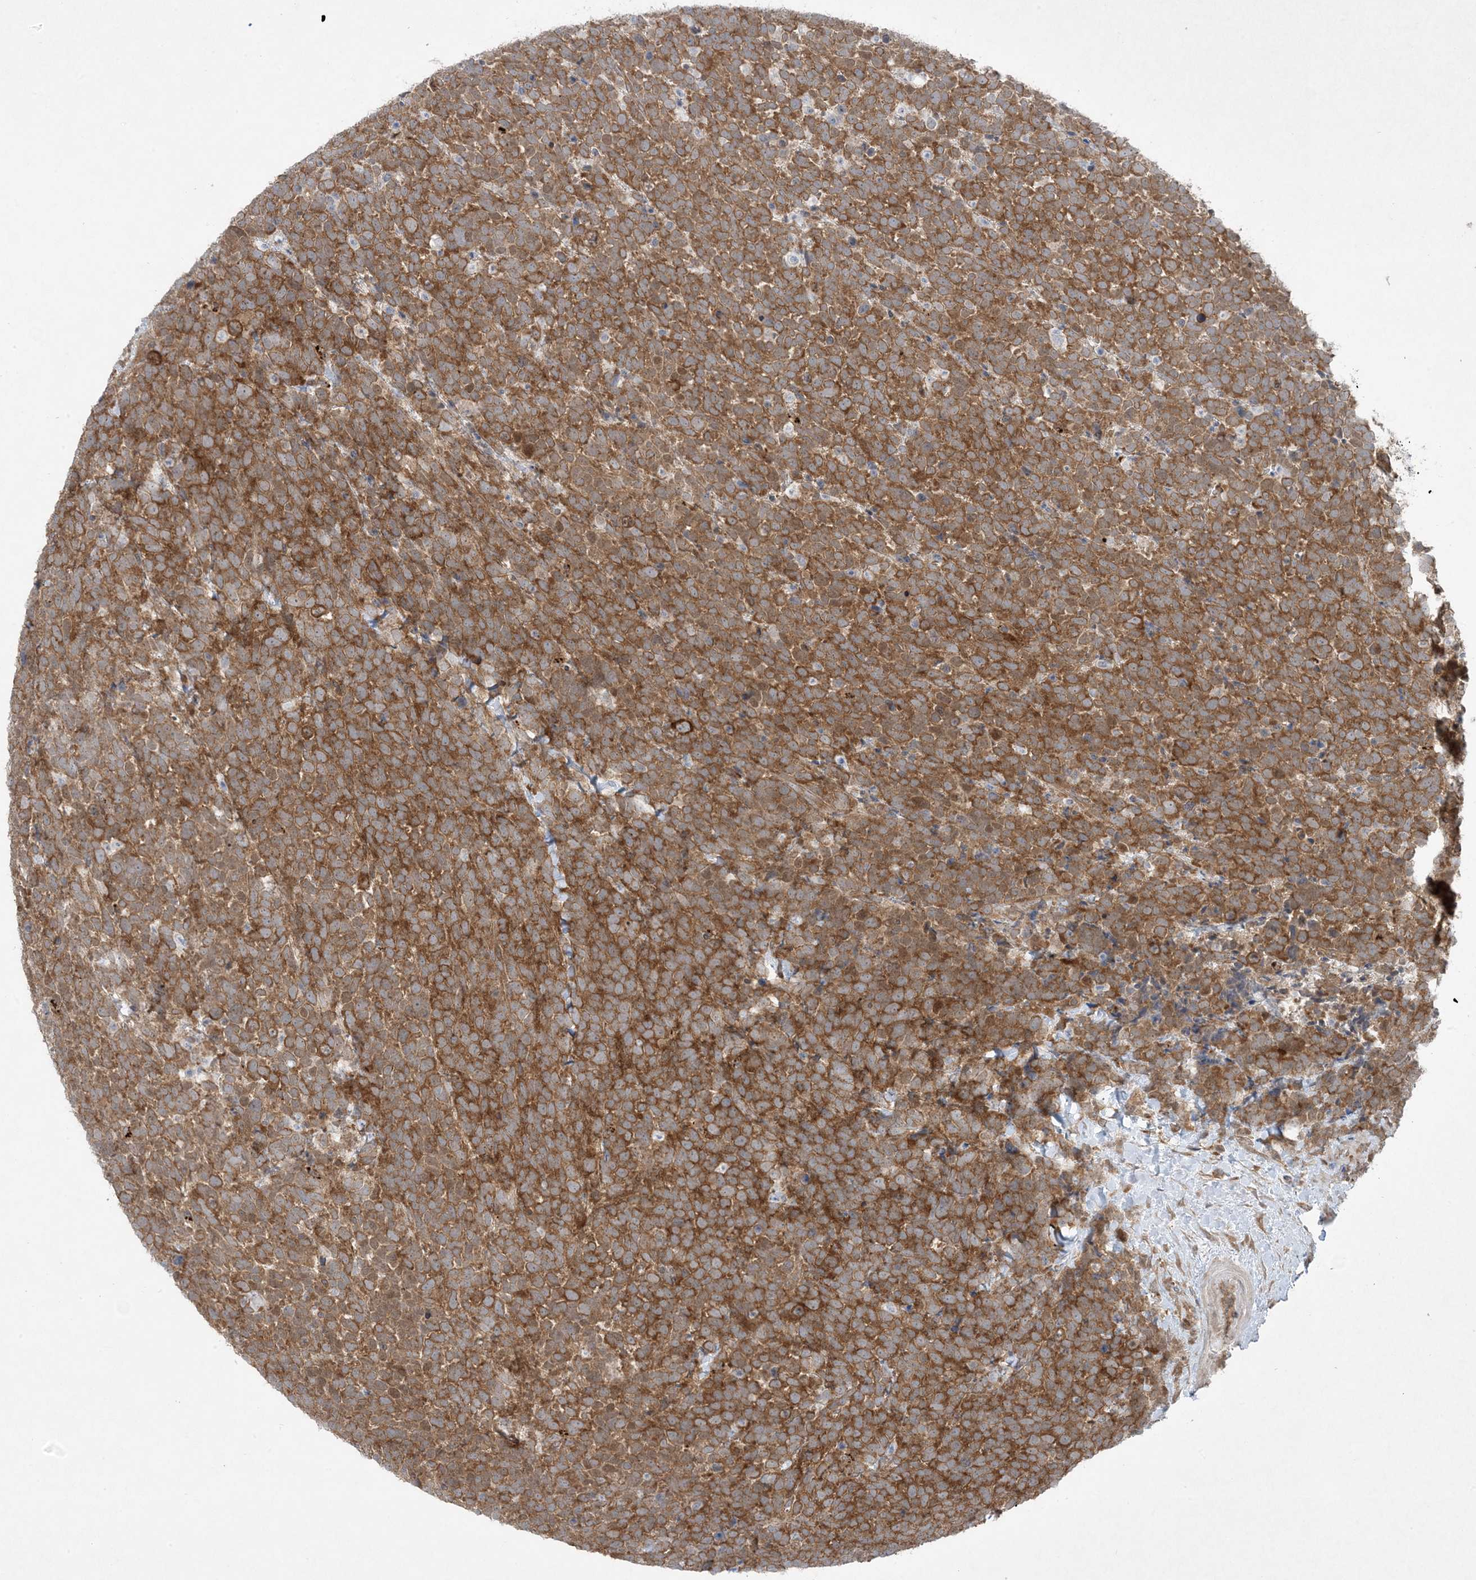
{"staining": {"intensity": "moderate", "quantity": ">75%", "location": "cytoplasmic/membranous"}, "tissue": "urothelial cancer", "cell_type": "Tumor cells", "image_type": "cancer", "snomed": [{"axis": "morphology", "description": "Urothelial carcinoma, High grade"}, {"axis": "topography", "description": "Urinary bladder"}], "caption": "High-grade urothelial carcinoma tissue reveals moderate cytoplasmic/membranous positivity in approximately >75% of tumor cells, visualized by immunohistochemistry.", "gene": "STAM2", "patient": {"sex": "female", "age": 82}}